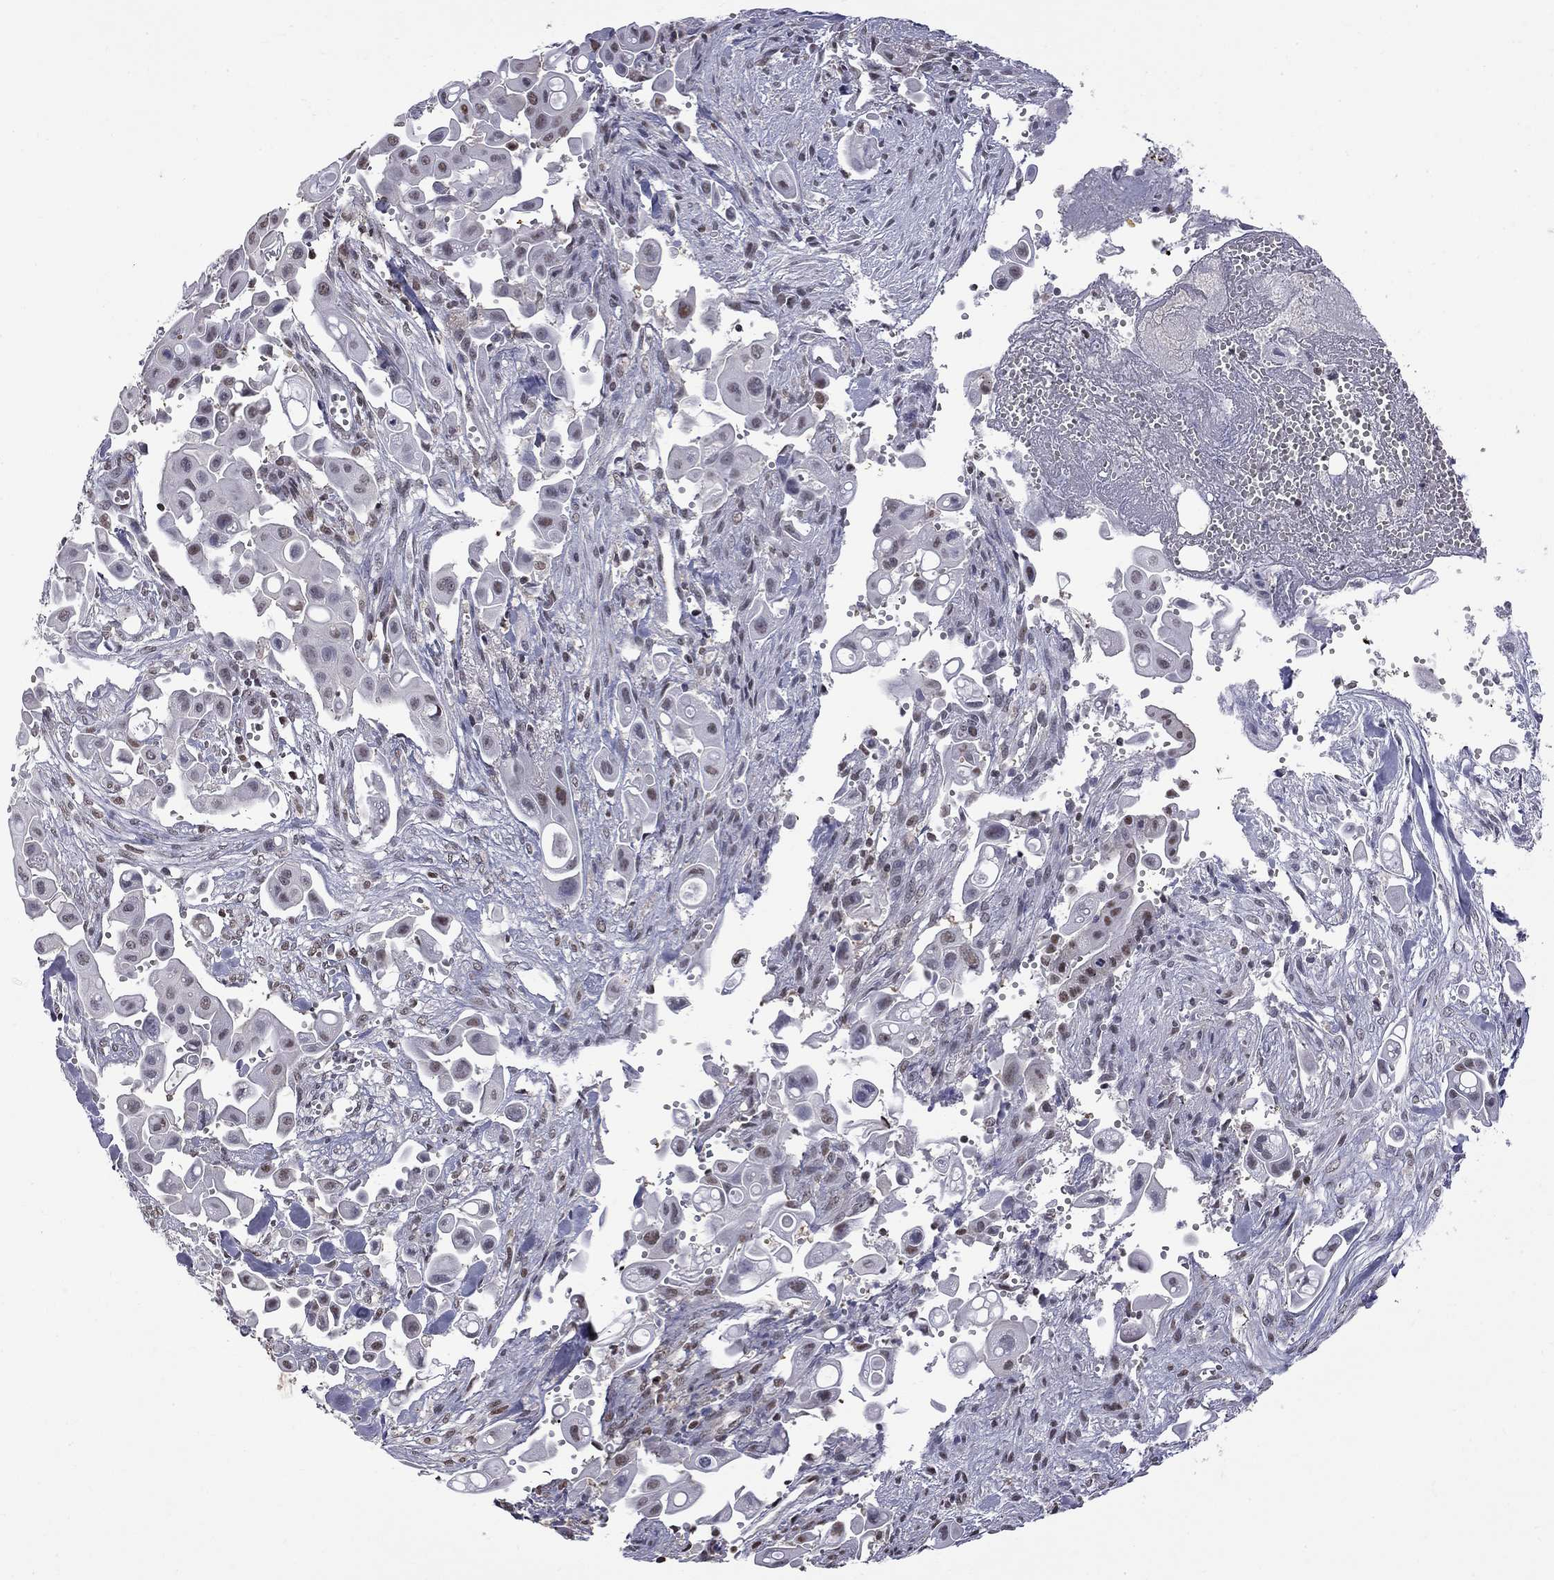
{"staining": {"intensity": "weak", "quantity": "<25%", "location": "nuclear"}, "tissue": "pancreatic cancer", "cell_type": "Tumor cells", "image_type": "cancer", "snomed": [{"axis": "morphology", "description": "Adenocarcinoma, NOS"}, {"axis": "topography", "description": "Pancreas"}], "caption": "Tumor cells are negative for brown protein staining in pancreatic adenocarcinoma.", "gene": "RFWD3", "patient": {"sex": "male", "age": 50}}